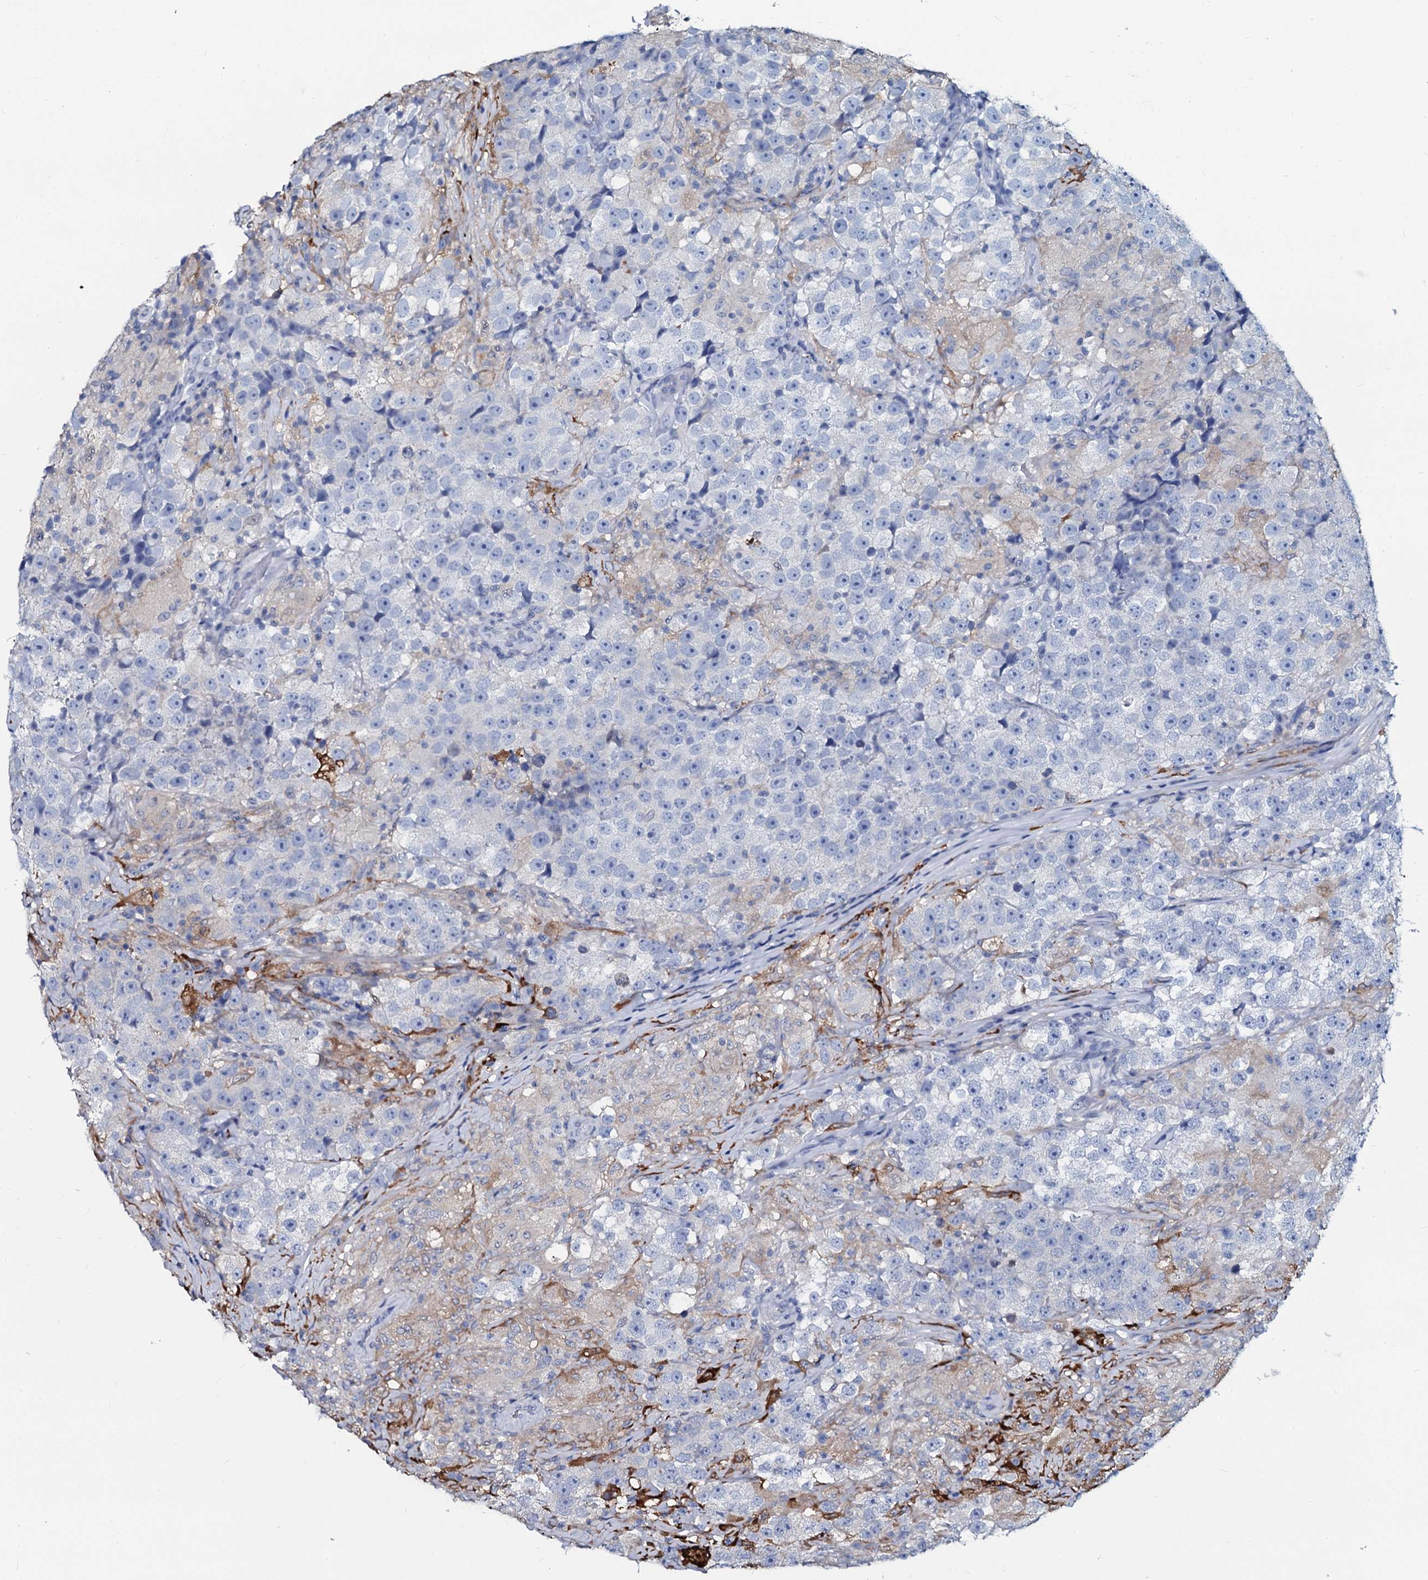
{"staining": {"intensity": "negative", "quantity": "none", "location": "none"}, "tissue": "testis cancer", "cell_type": "Tumor cells", "image_type": "cancer", "snomed": [{"axis": "morphology", "description": "Seminoma, NOS"}, {"axis": "topography", "description": "Testis"}], "caption": "An image of seminoma (testis) stained for a protein demonstrates no brown staining in tumor cells.", "gene": "SLC4A7", "patient": {"sex": "male", "age": 46}}